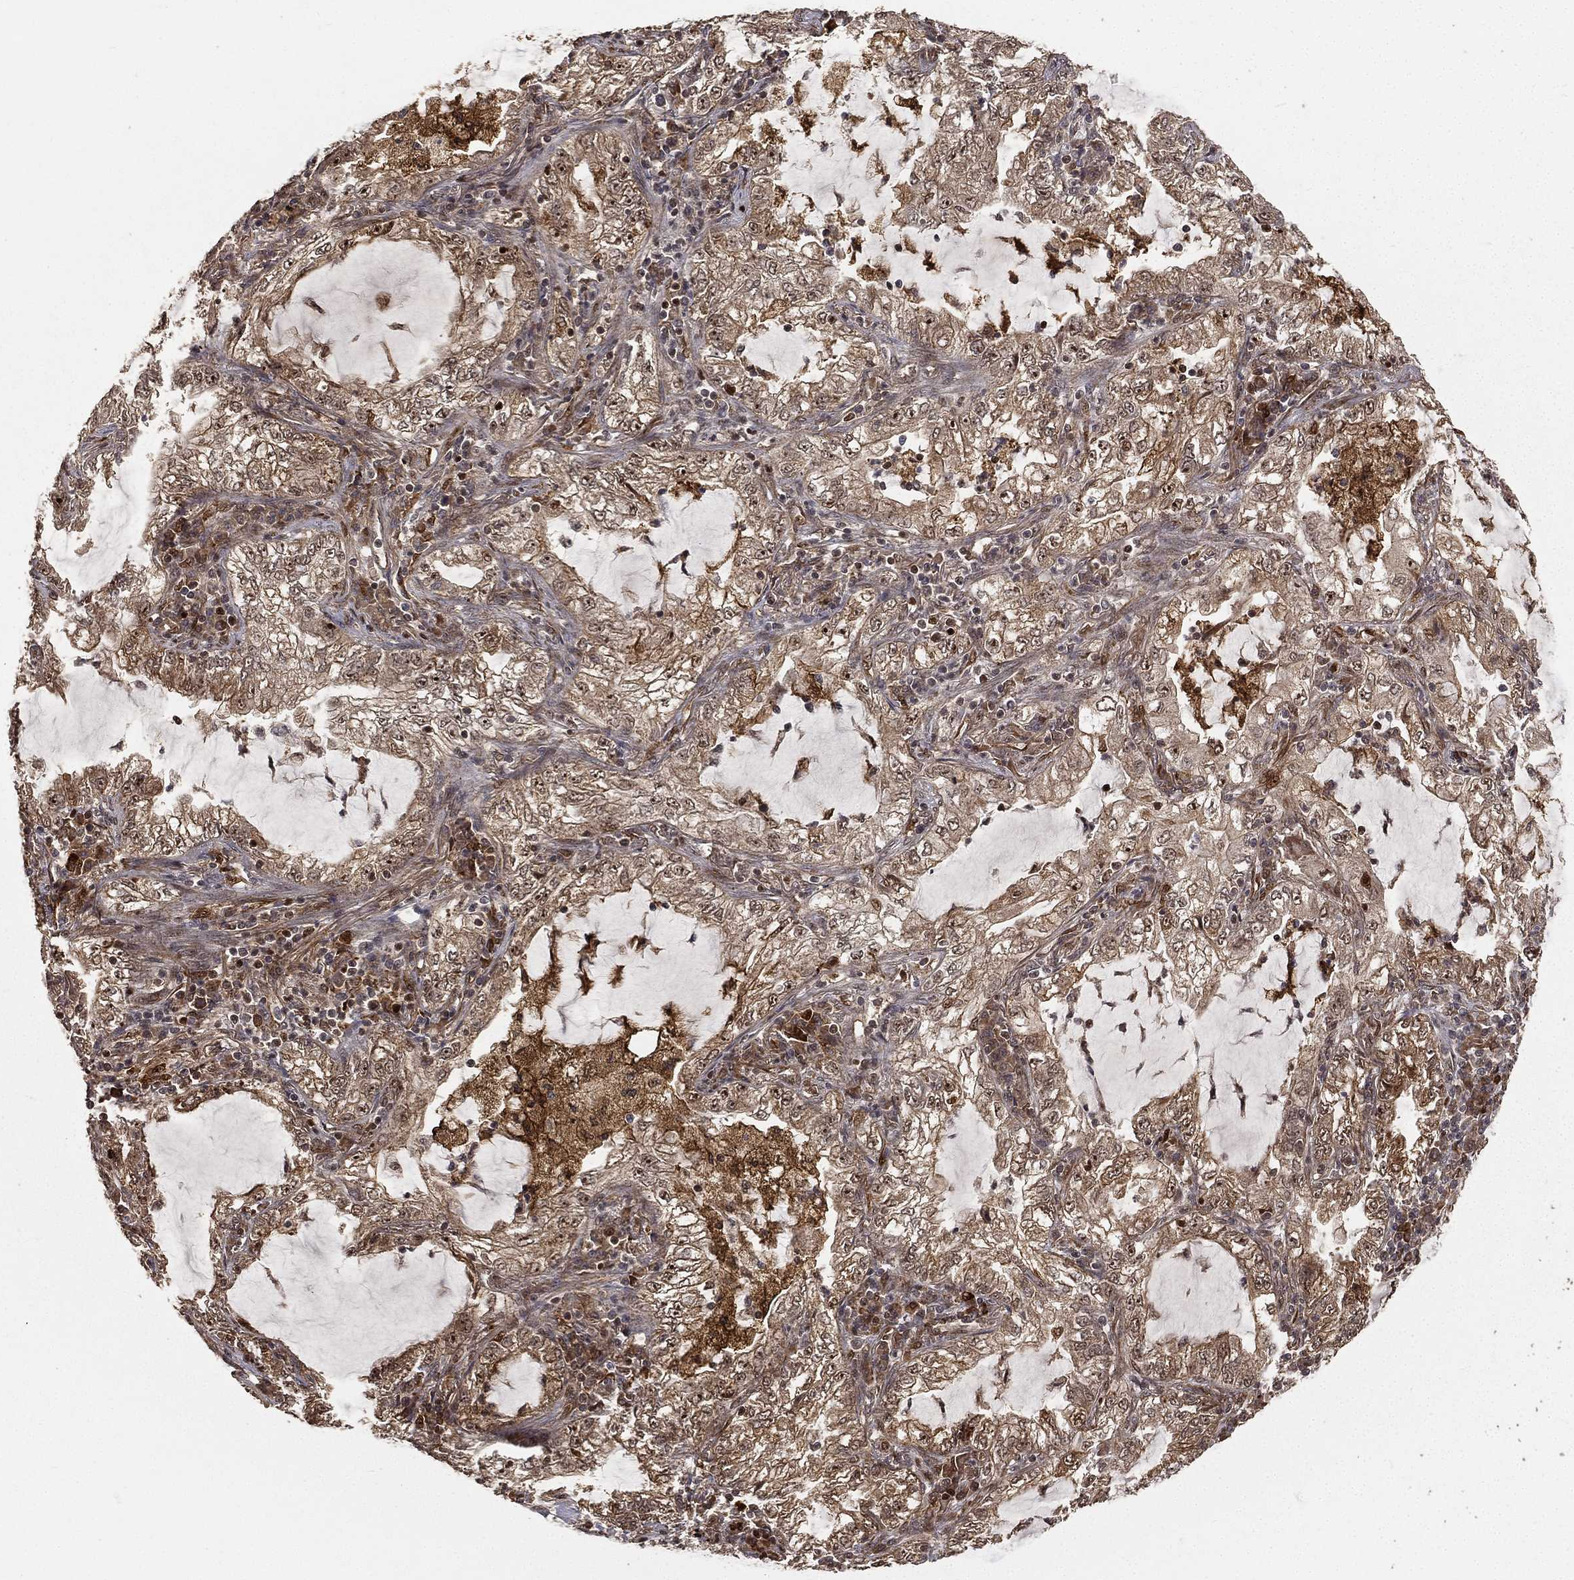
{"staining": {"intensity": "weak", "quantity": ">75%", "location": "cytoplasmic/membranous"}, "tissue": "lung cancer", "cell_type": "Tumor cells", "image_type": "cancer", "snomed": [{"axis": "morphology", "description": "Adenocarcinoma, NOS"}, {"axis": "topography", "description": "Lung"}], "caption": "A brown stain labels weak cytoplasmic/membranous positivity of a protein in adenocarcinoma (lung) tumor cells.", "gene": "MAPK1", "patient": {"sex": "female", "age": 73}}